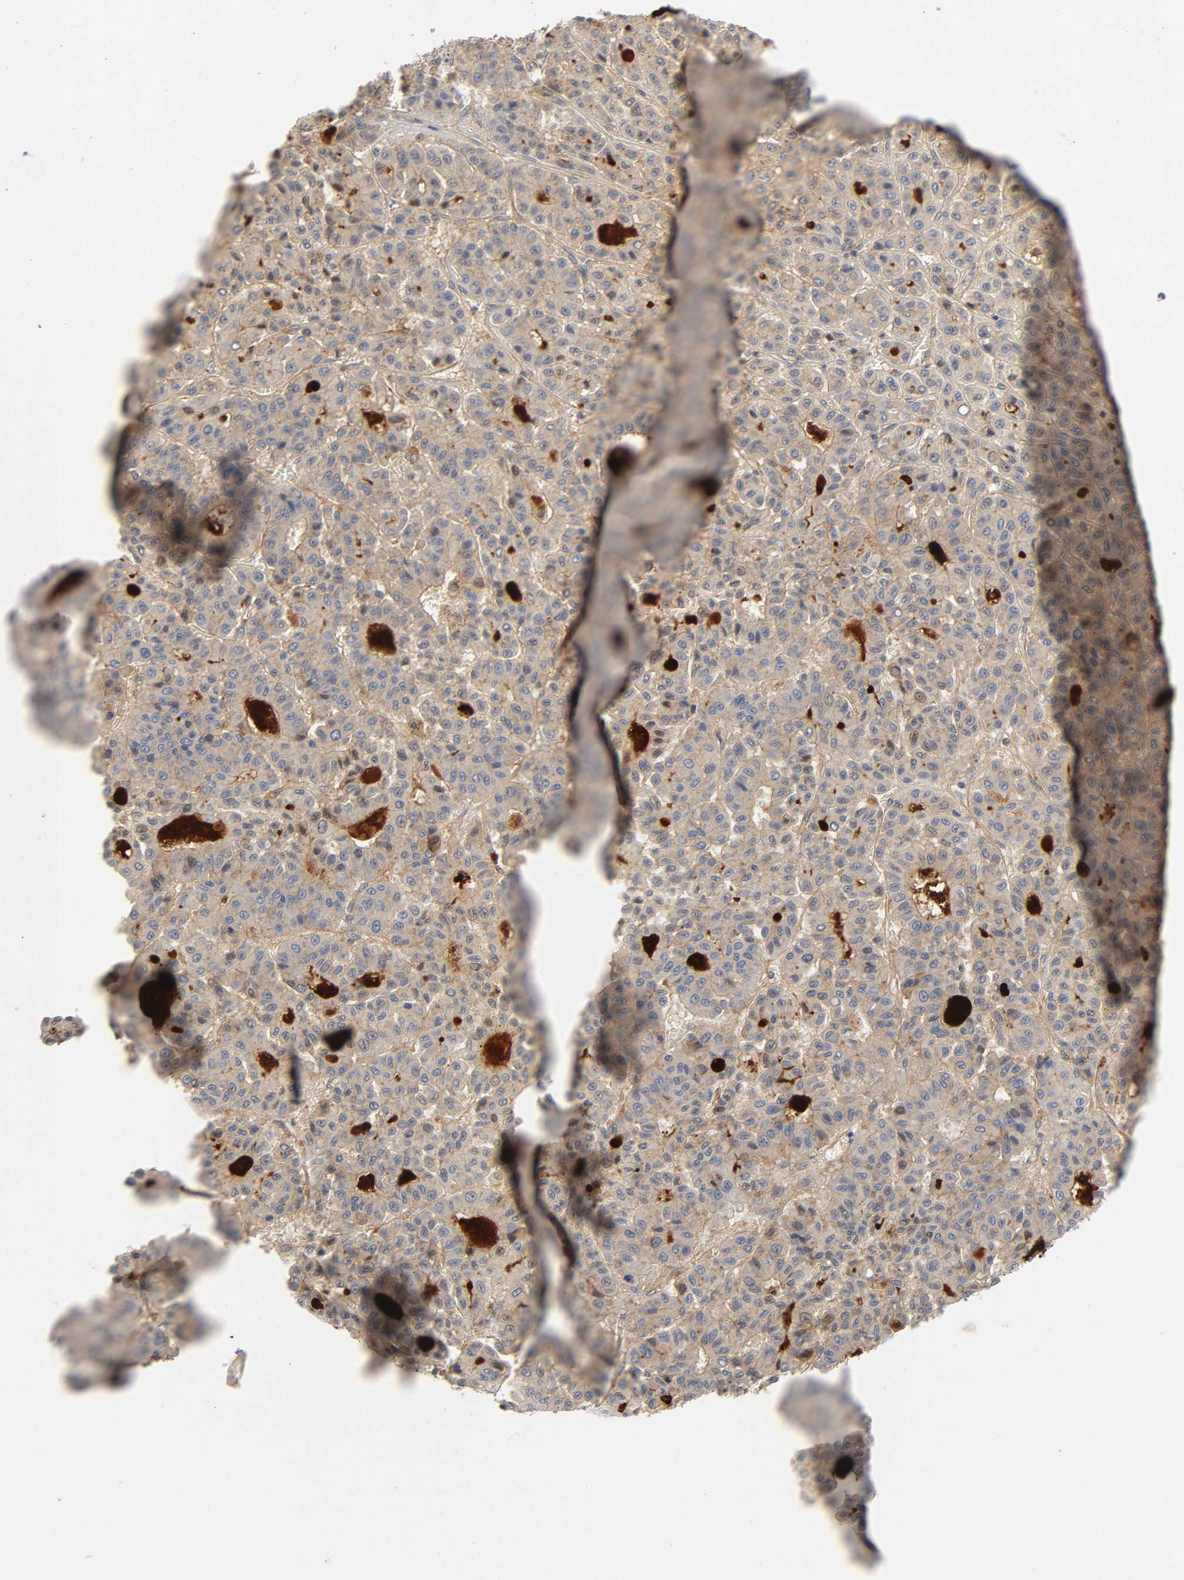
{"staining": {"intensity": "moderate", "quantity": ">75%", "location": "cytoplasmic/membranous"}, "tissue": "liver cancer", "cell_type": "Tumor cells", "image_type": "cancer", "snomed": [{"axis": "morphology", "description": "Carcinoma, Hepatocellular, NOS"}, {"axis": "topography", "description": "Liver"}], "caption": "The photomicrograph displays immunohistochemical staining of liver cancer (hepatocellular carcinoma). There is moderate cytoplasmic/membranous staining is identified in about >75% of tumor cells. (Brightfield microscopy of DAB IHC at high magnification).", "gene": "CPB2", "patient": {"sex": "male", "age": 70}}